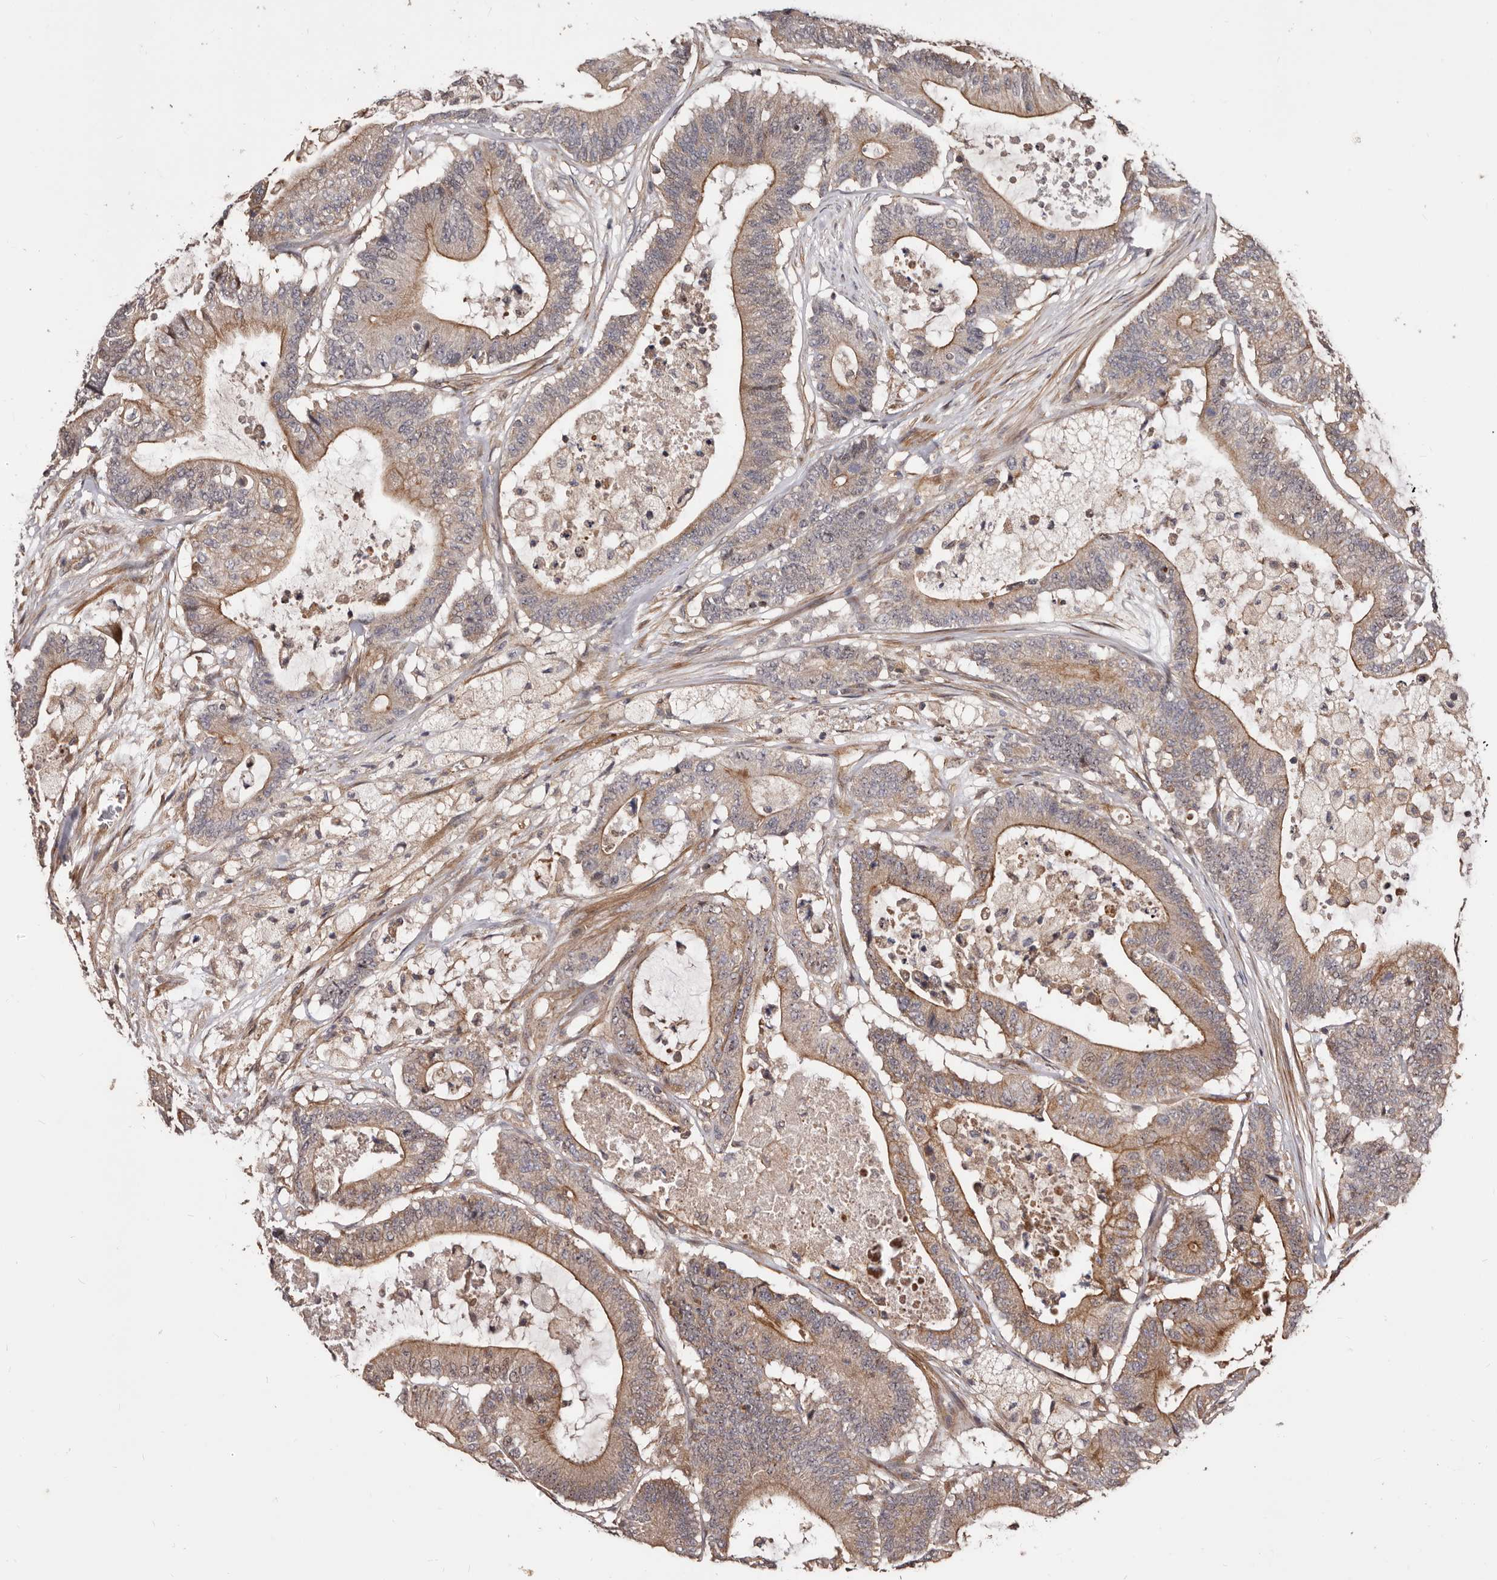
{"staining": {"intensity": "moderate", "quantity": ">75%", "location": "cytoplasmic/membranous"}, "tissue": "colorectal cancer", "cell_type": "Tumor cells", "image_type": "cancer", "snomed": [{"axis": "morphology", "description": "Adenocarcinoma, NOS"}, {"axis": "topography", "description": "Colon"}], "caption": "Tumor cells display medium levels of moderate cytoplasmic/membranous positivity in approximately >75% of cells in colorectal cancer. Using DAB (brown) and hematoxylin (blue) stains, captured at high magnification using brightfield microscopy.", "gene": "GTPBP1", "patient": {"sex": "female", "age": 84}}